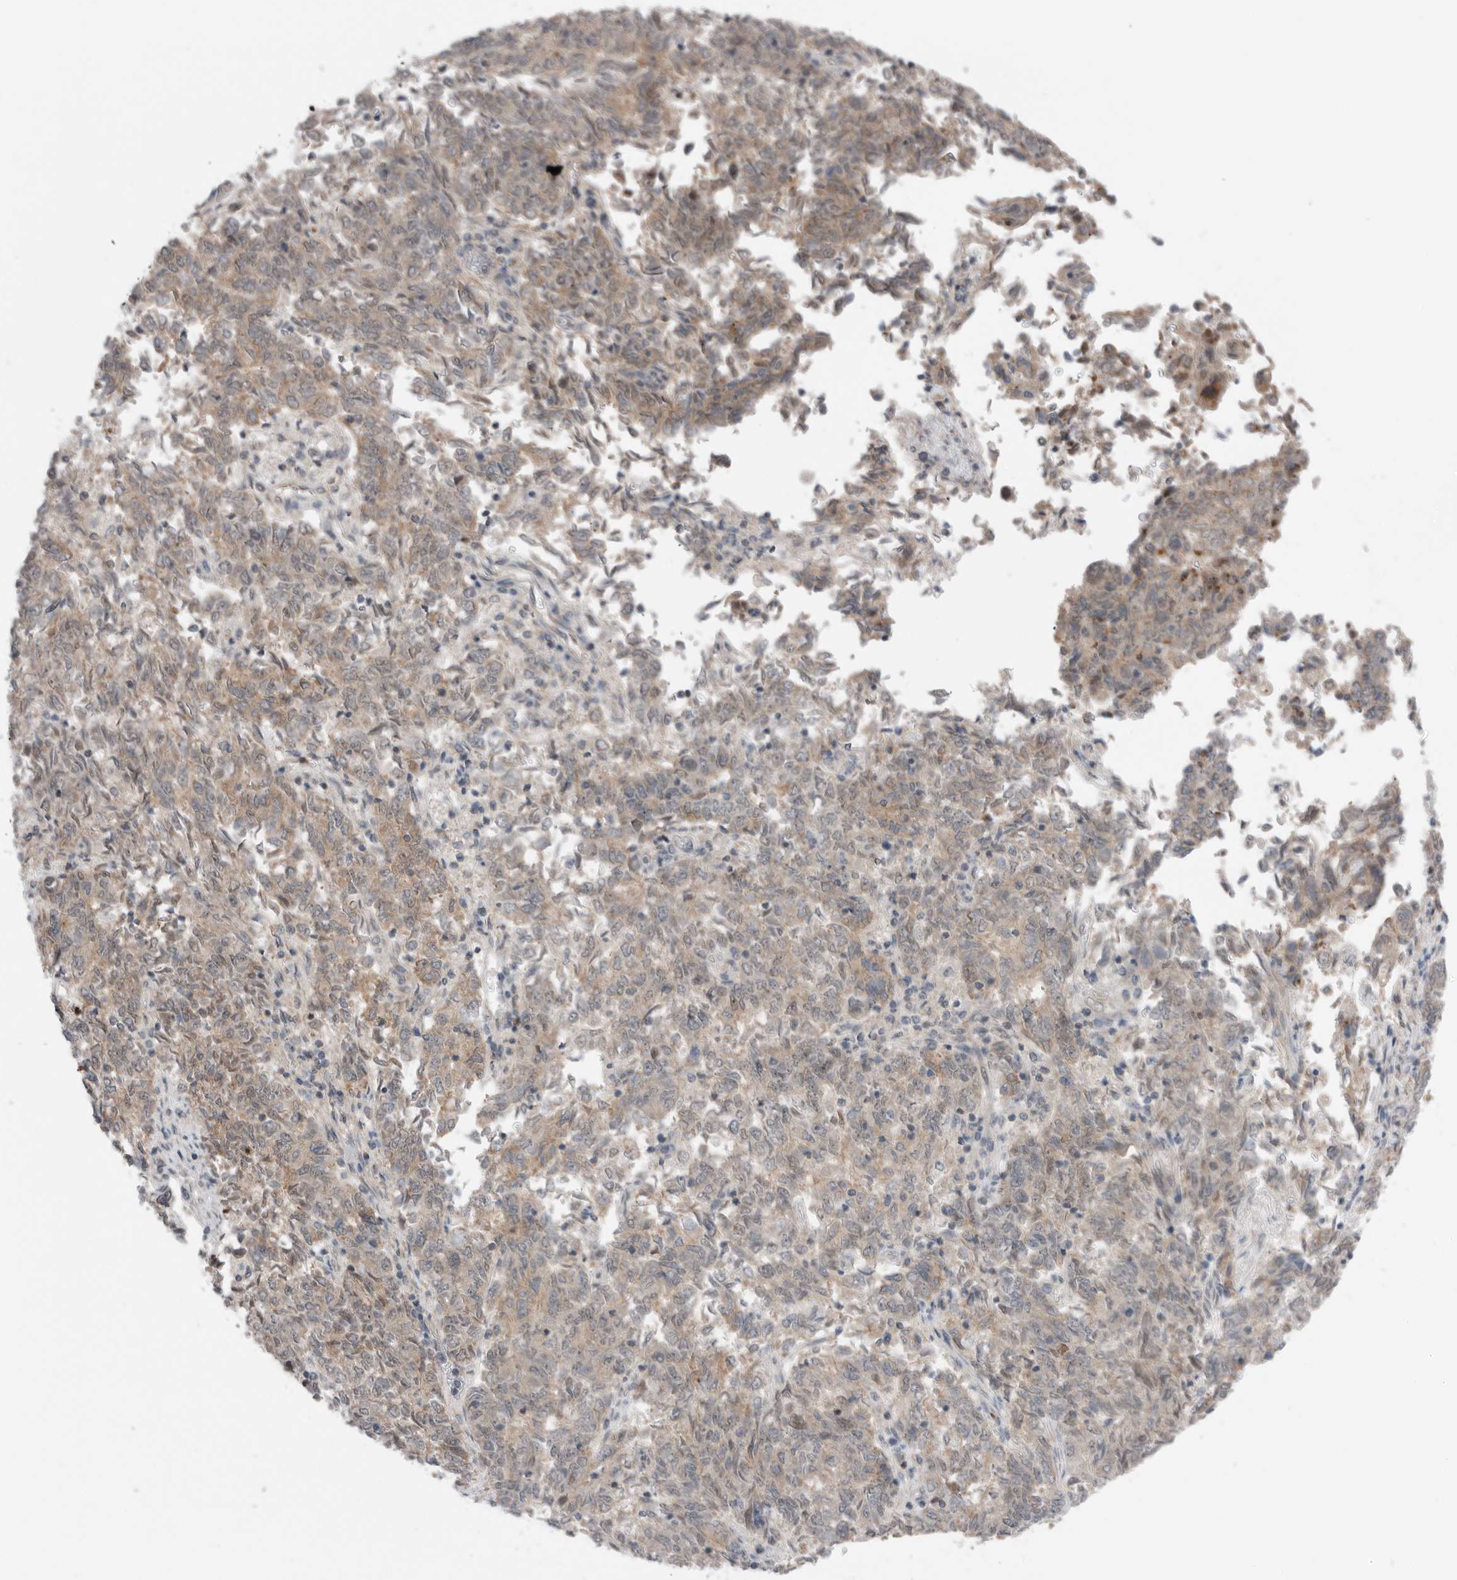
{"staining": {"intensity": "weak", "quantity": ">75%", "location": "cytoplasmic/membranous"}, "tissue": "endometrial cancer", "cell_type": "Tumor cells", "image_type": "cancer", "snomed": [{"axis": "morphology", "description": "Adenocarcinoma, NOS"}, {"axis": "topography", "description": "Endometrium"}], "caption": "Immunohistochemical staining of human endometrial cancer (adenocarcinoma) demonstrates weak cytoplasmic/membranous protein staining in about >75% of tumor cells.", "gene": "NTAQ1", "patient": {"sex": "female", "age": 80}}